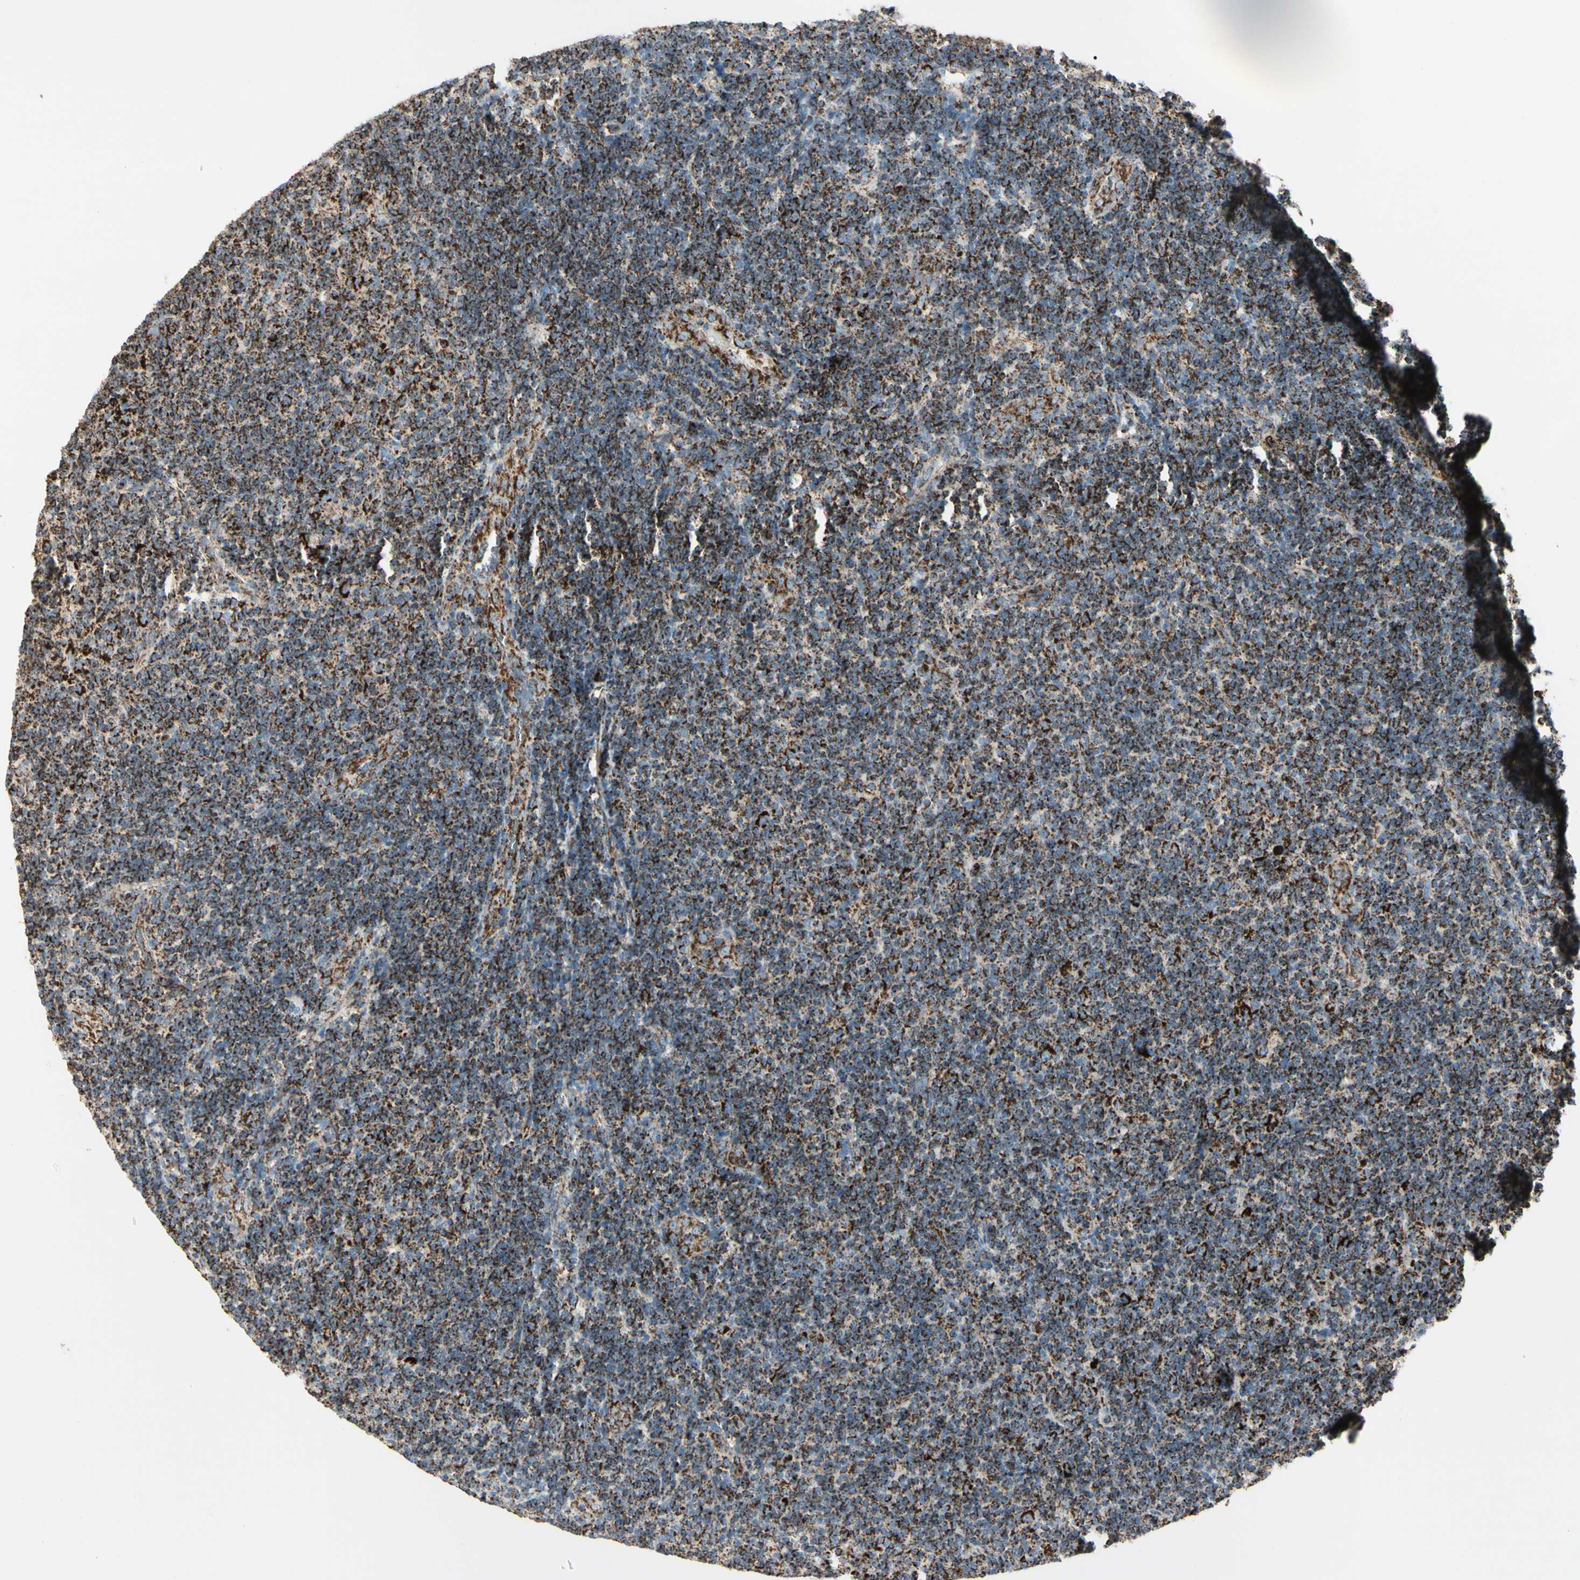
{"staining": {"intensity": "strong", "quantity": ">75%", "location": "cytoplasmic/membranous"}, "tissue": "lymphoma", "cell_type": "Tumor cells", "image_type": "cancer", "snomed": [{"axis": "morphology", "description": "Malignant lymphoma, non-Hodgkin's type, Low grade"}, {"axis": "topography", "description": "Lymph node"}], "caption": "A high amount of strong cytoplasmic/membranous staining is present in approximately >75% of tumor cells in malignant lymphoma, non-Hodgkin's type (low-grade) tissue.", "gene": "ME2", "patient": {"sex": "male", "age": 83}}